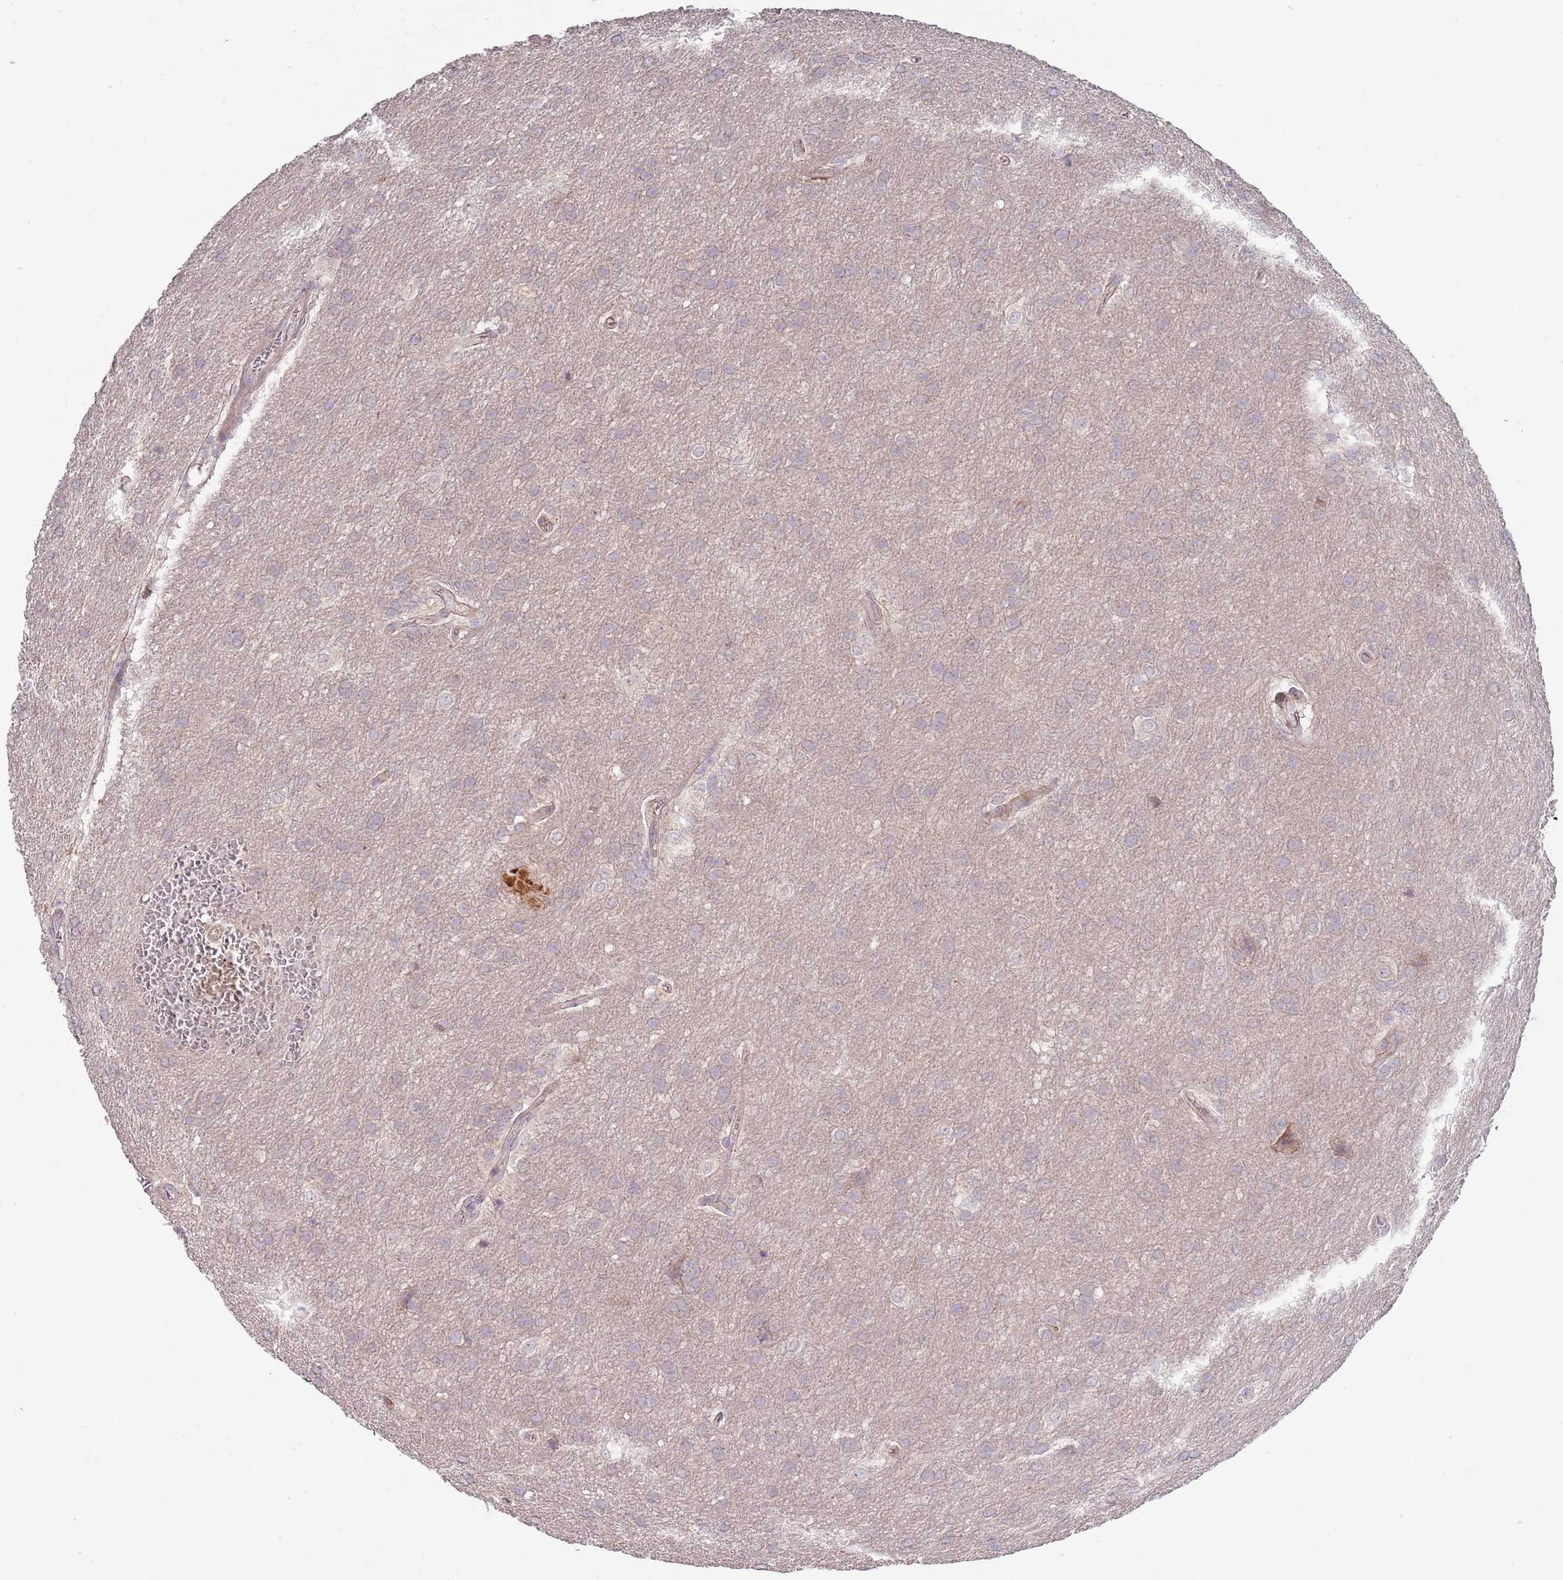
{"staining": {"intensity": "weak", "quantity": "<25%", "location": "cytoplasmic/membranous"}, "tissue": "glioma", "cell_type": "Tumor cells", "image_type": "cancer", "snomed": [{"axis": "morphology", "description": "Glioma, malignant, Low grade"}, {"axis": "topography", "description": "Brain"}], "caption": "Tumor cells show no significant protein expression in malignant low-grade glioma.", "gene": "ABCC10", "patient": {"sex": "male", "age": 66}}